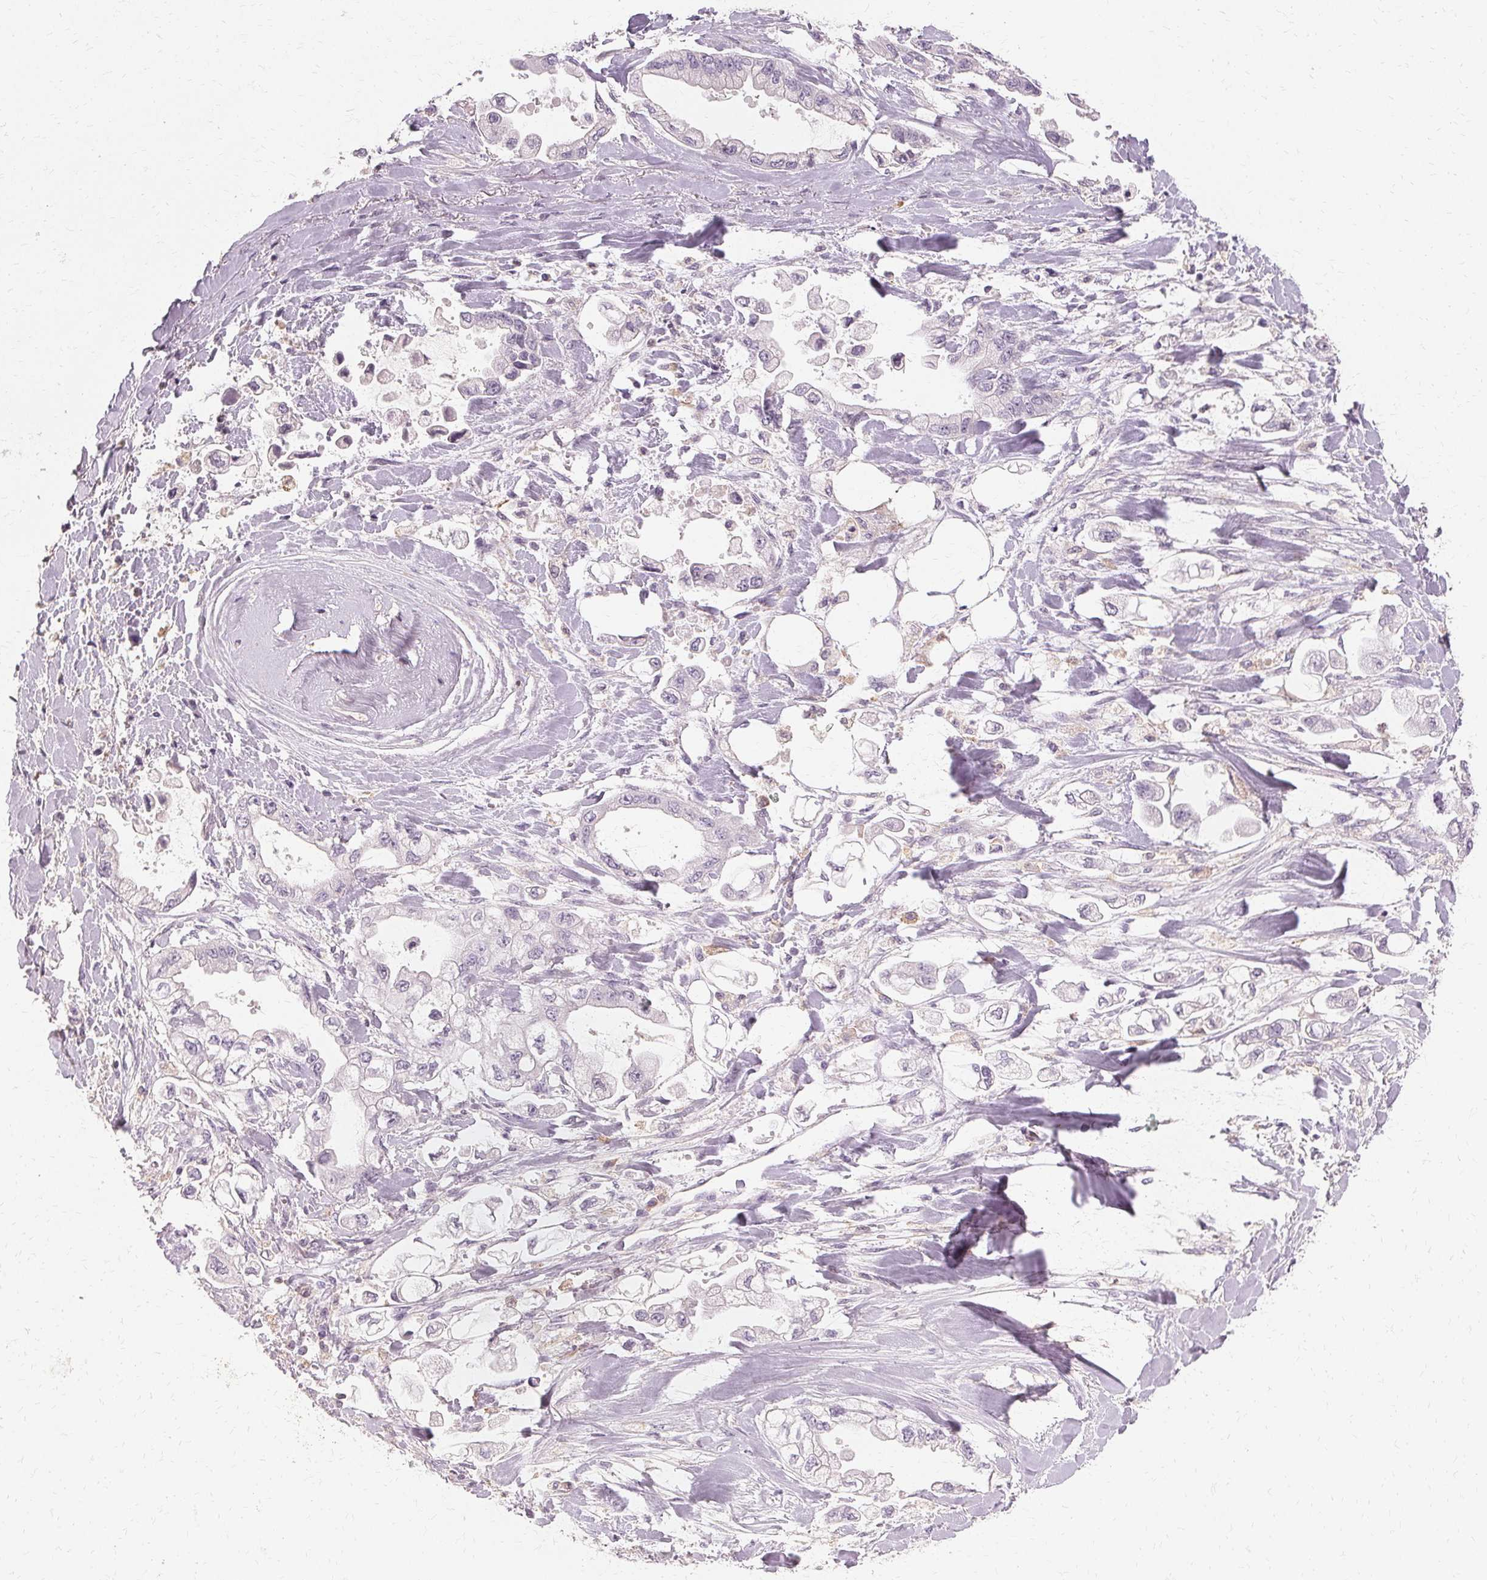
{"staining": {"intensity": "negative", "quantity": "none", "location": "none"}, "tissue": "stomach cancer", "cell_type": "Tumor cells", "image_type": "cancer", "snomed": [{"axis": "morphology", "description": "Adenocarcinoma, NOS"}, {"axis": "topography", "description": "Stomach"}], "caption": "This is an immunohistochemistry histopathology image of stomach cancer. There is no expression in tumor cells.", "gene": "IFNGR1", "patient": {"sex": "male", "age": 62}}